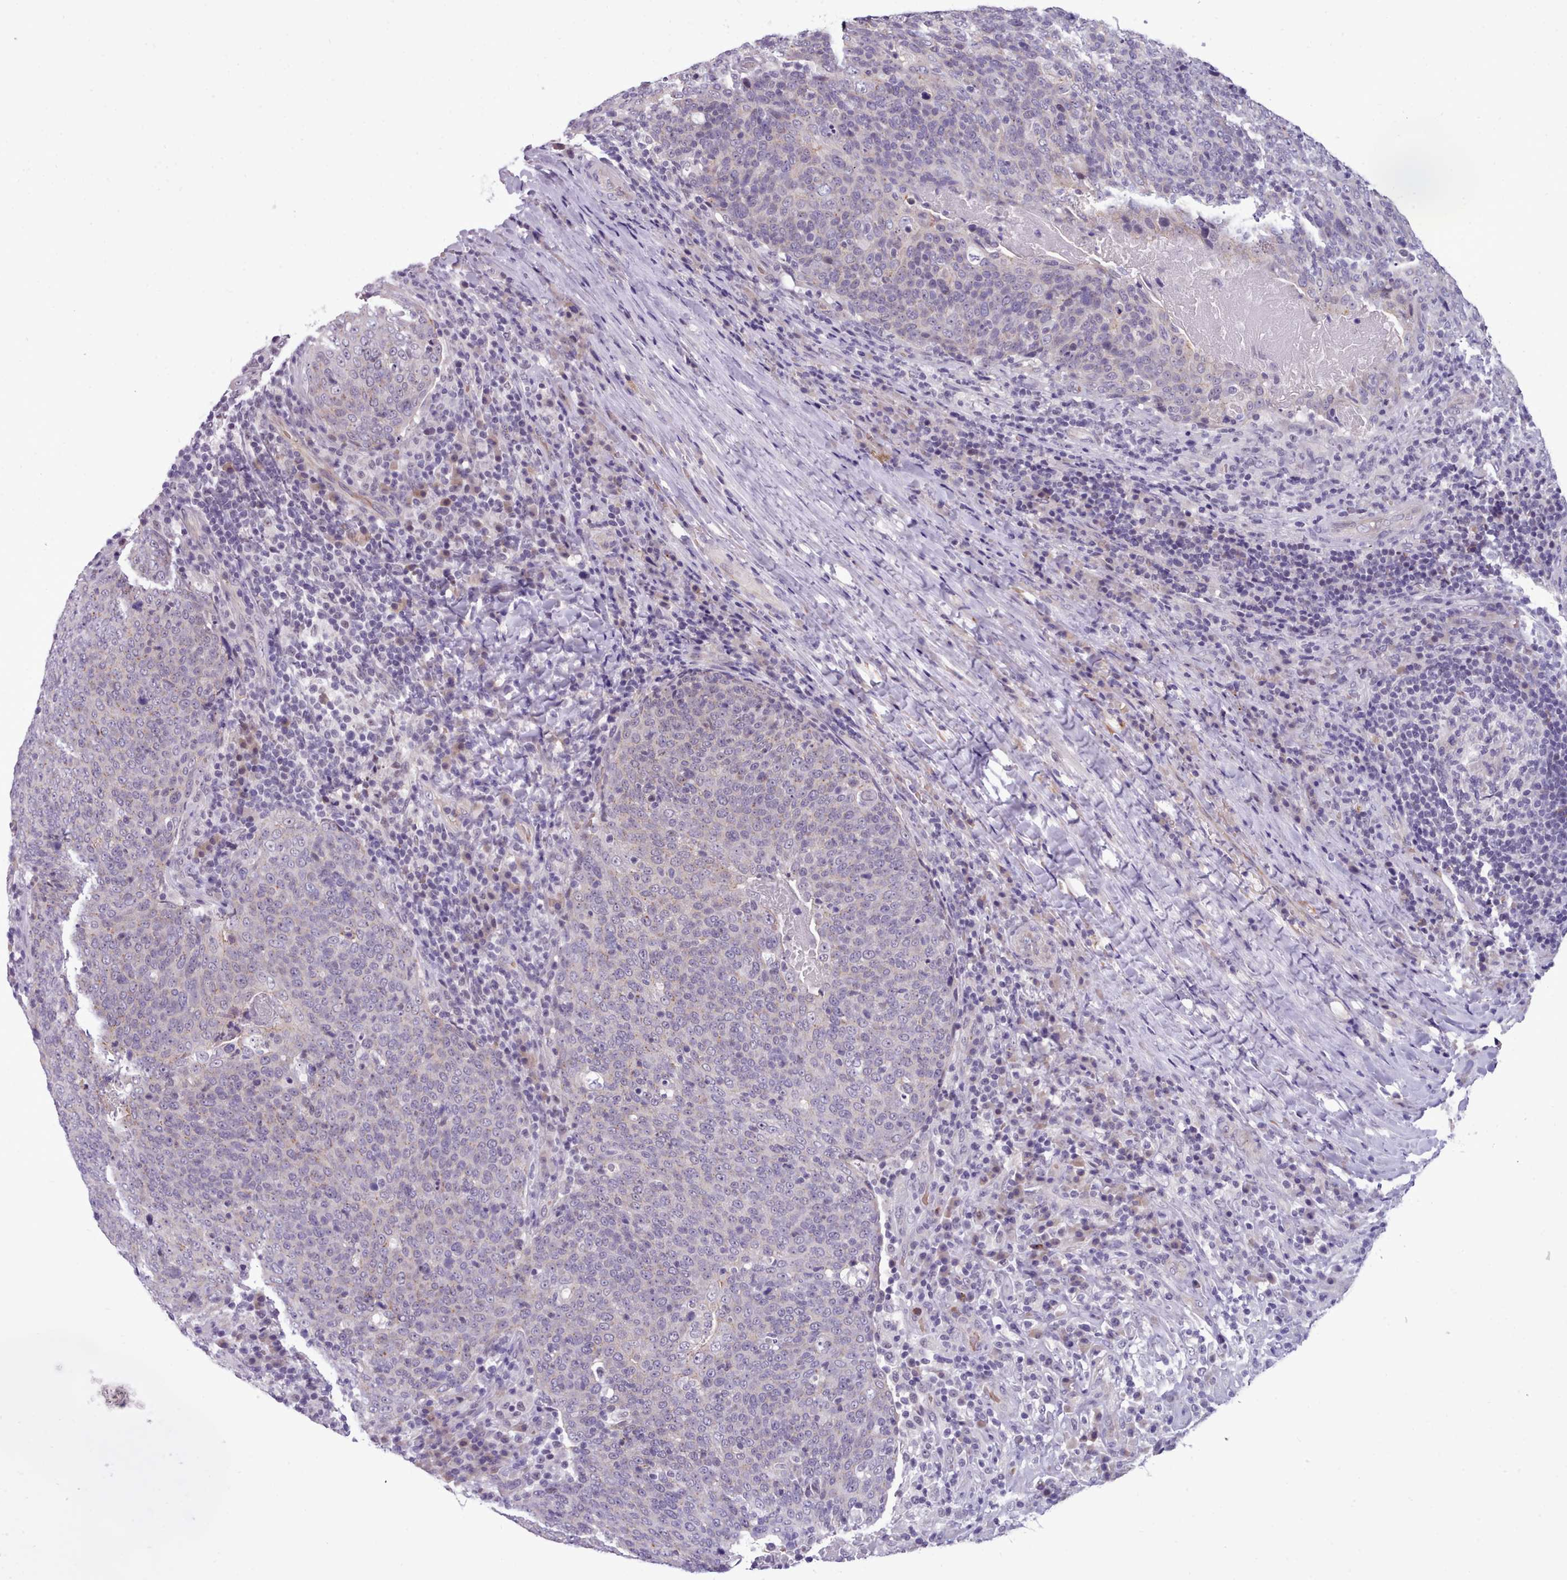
{"staining": {"intensity": "negative", "quantity": "none", "location": "none"}, "tissue": "head and neck cancer", "cell_type": "Tumor cells", "image_type": "cancer", "snomed": [{"axis": "morphology", "description": "Squamous cell carcinoma, NOS"}, {"axis": "morphology", "description": "Squamous cell carcinoma, metastatic, NOS"}, {"axis": "topography", "description": "Lymph node"}, {"axis": "topography", "description": "Head-Neck"}], "caption": "Tumor cells show no significant protein staining in head and neck cancer.", "gene": "KCTD16", "patient": {"sex": "male", "age": 62}}